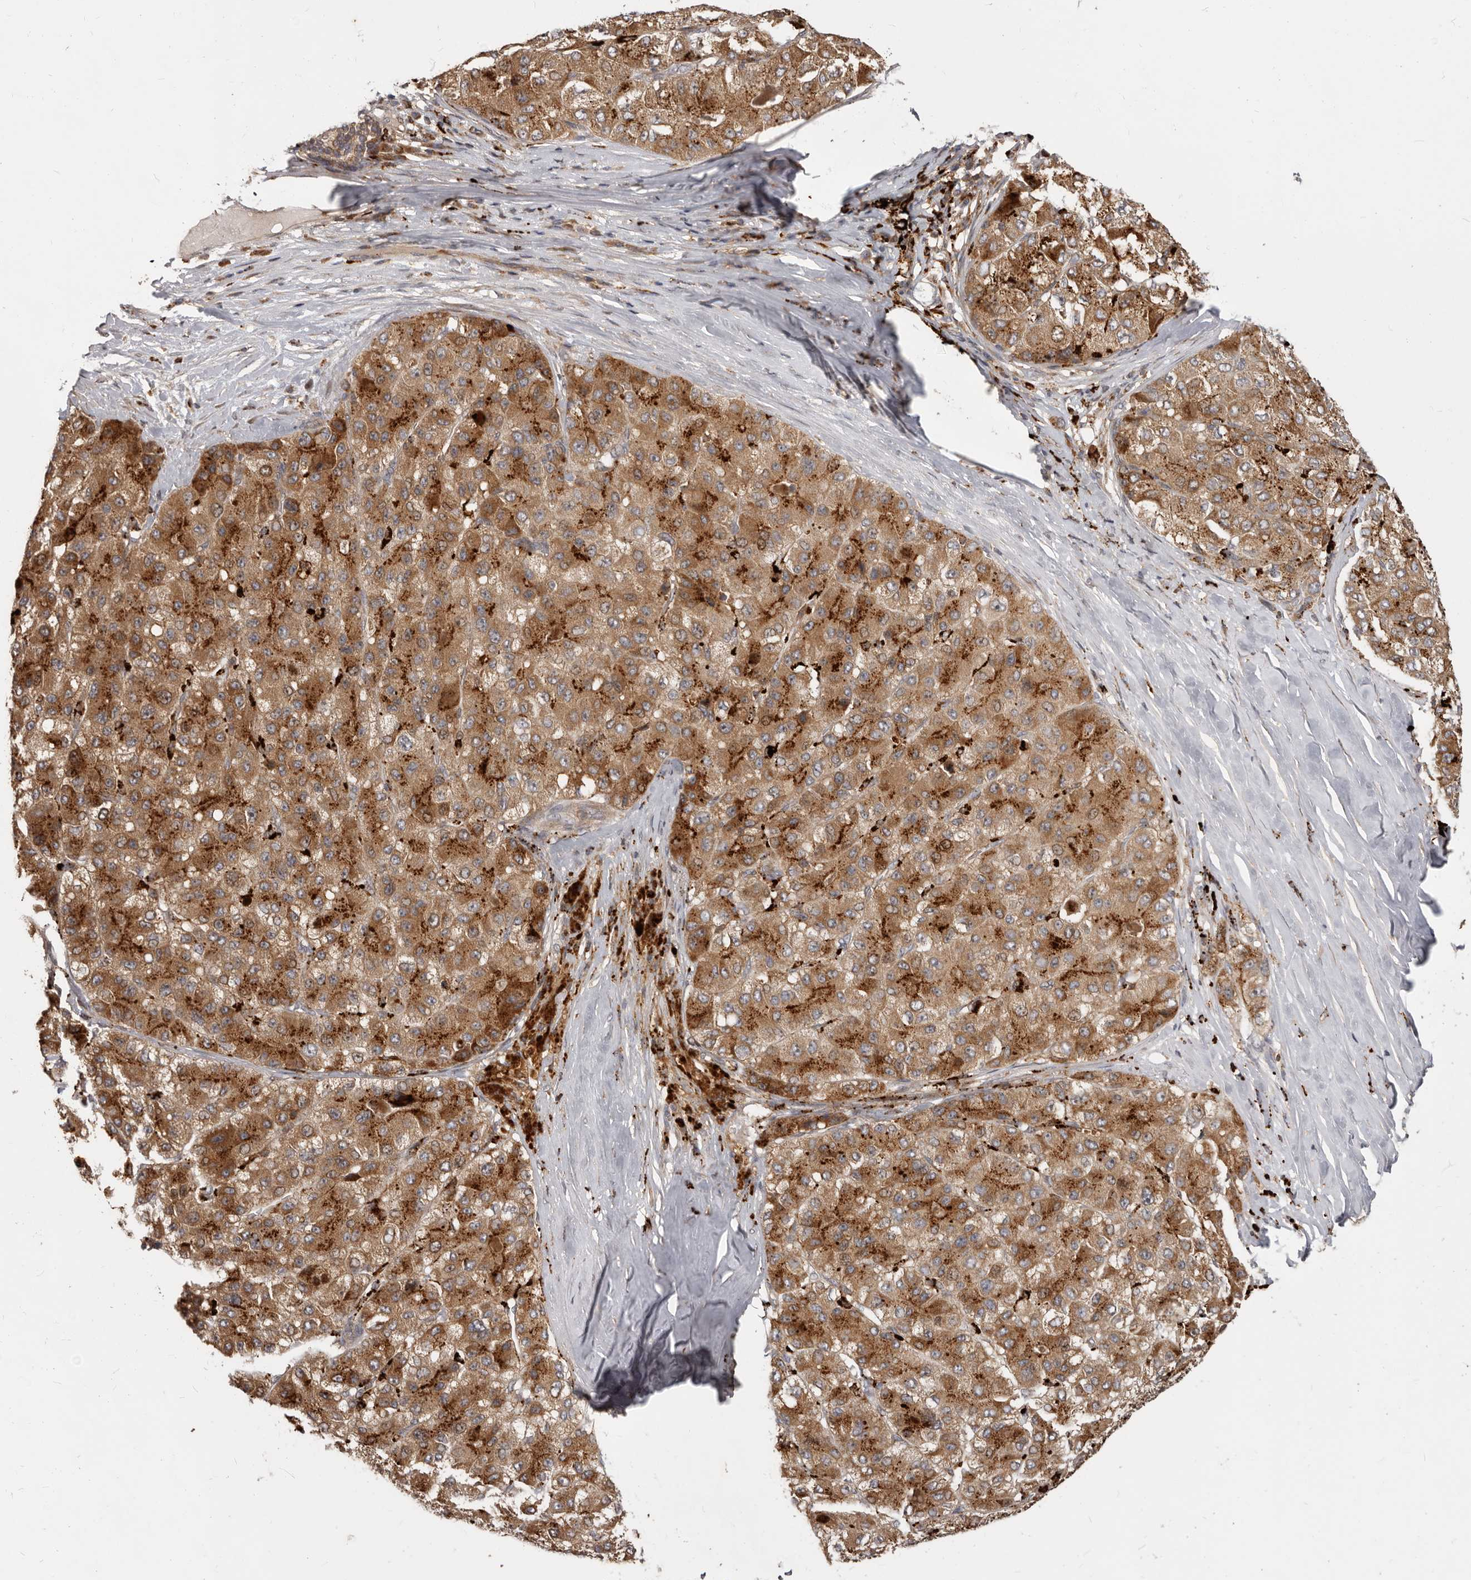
{"staining": {"intensity": "strong", "quantity": ">75%", "location": "cytoplasmic/membranous"}, "tissue": "liver cancer", "cell_type": "Tumor cells", "image_type": "cancer", "snomed": [{"axis": "morphology", "description": "Carcinoma, Hepatocellular, NOS"}, {"axis": "topography", "description": "Liver"}], "caption": "Human liver cancer (hepatocellular carcinoma) stained with a protein marker shows strong staining in tumor cells.", "gene": "RNF187", "patient": {"sex": "male", "age": 80}}